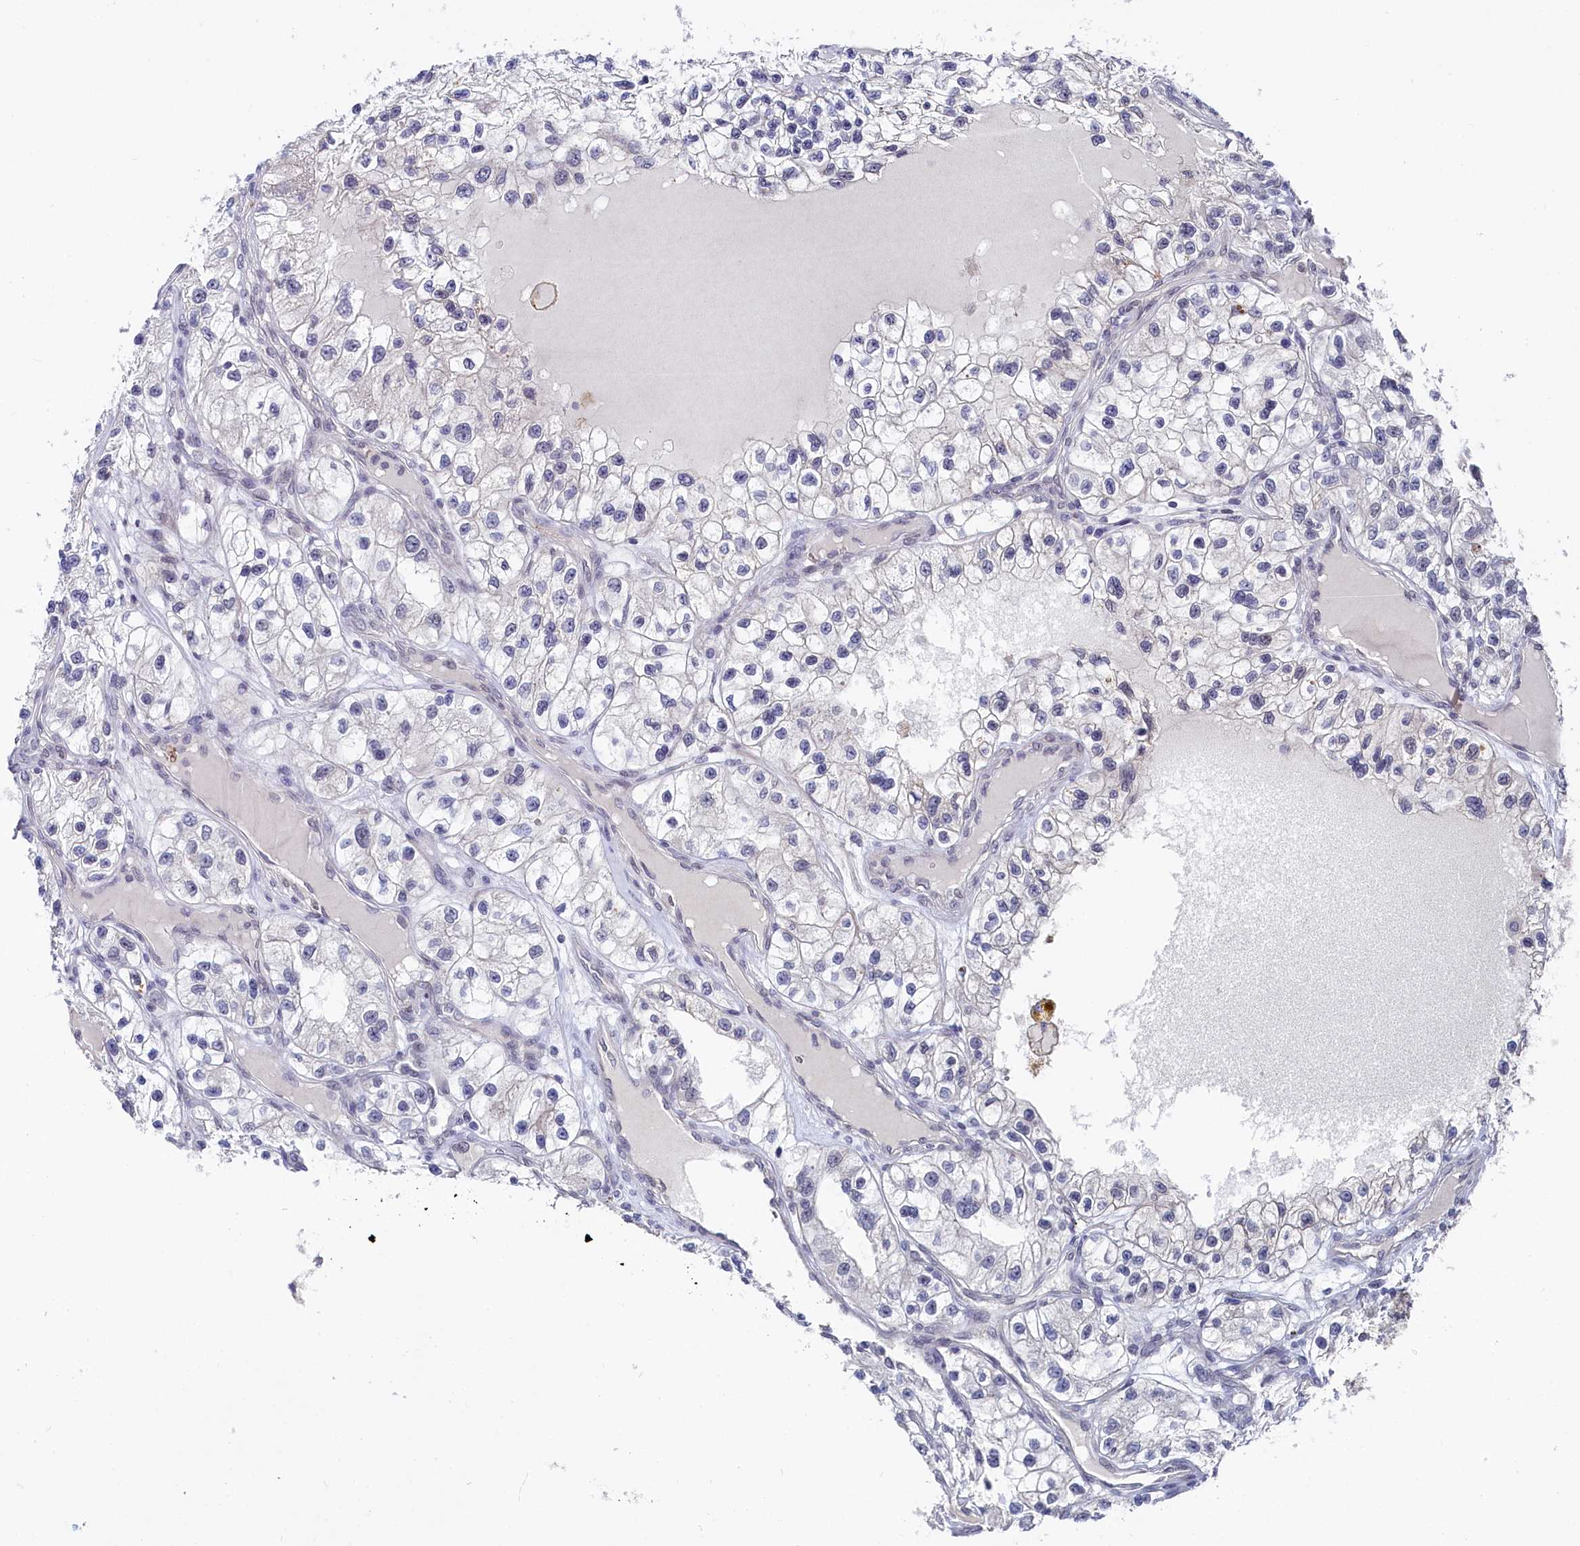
{"staining": {"intensity": "negative", "quantity": "none", "location": "none"}, "tissue": "renal cancer", "cell_type": "Tumor cells", "image_type": "cancer", "snomed": [{"axis": "morphology", "description": "Adenocarcinoma, NOS"}, {"axis": "topography", "description": "Kidney"}], "caption": "Protein analysis of renal adenocarcinoma exhibits no significant expression in tumor cells.", "gene": "TIGD4", "patient": {"sex": "female", "age": 57}}